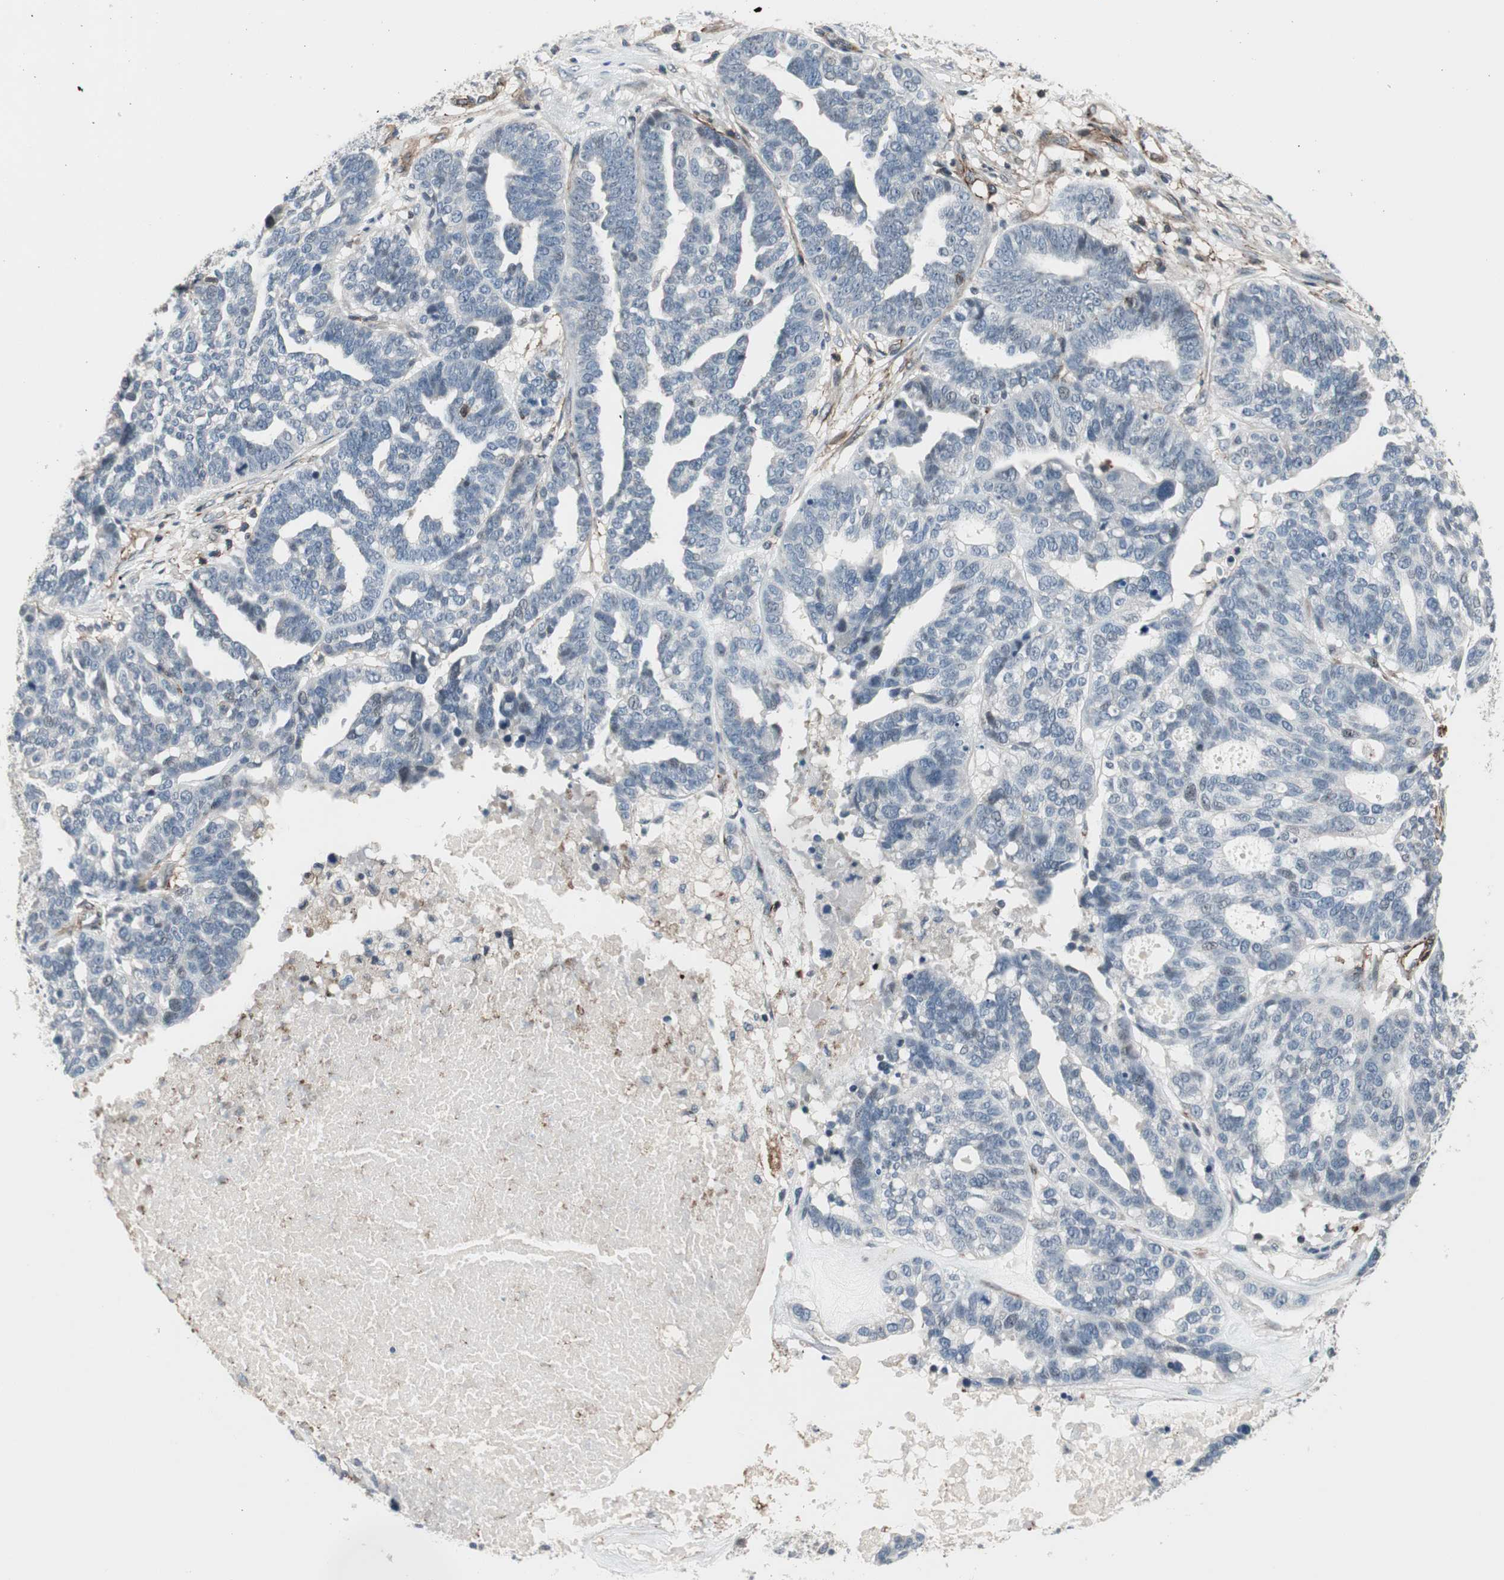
{"staining": {"intensity": "negative", "quantity": "none", "location": "none"}, "tissue": "ovarian cancer", "cell_type": "Tumor cells", "image_type": "cancer", "snomed": [{"axis": "morphology", "description": "Cystadenocarcinoma, serous, NOS"}, {"axis": "topography", "description": "Ovary"}], "caption": "Serous cystadenocarcinoma (ovarian) was stained to show a protein in brown. There is no significant expression in tumor cells.", "gene": "GRHL1", "patient": {"sex": "female", "age": 59}}